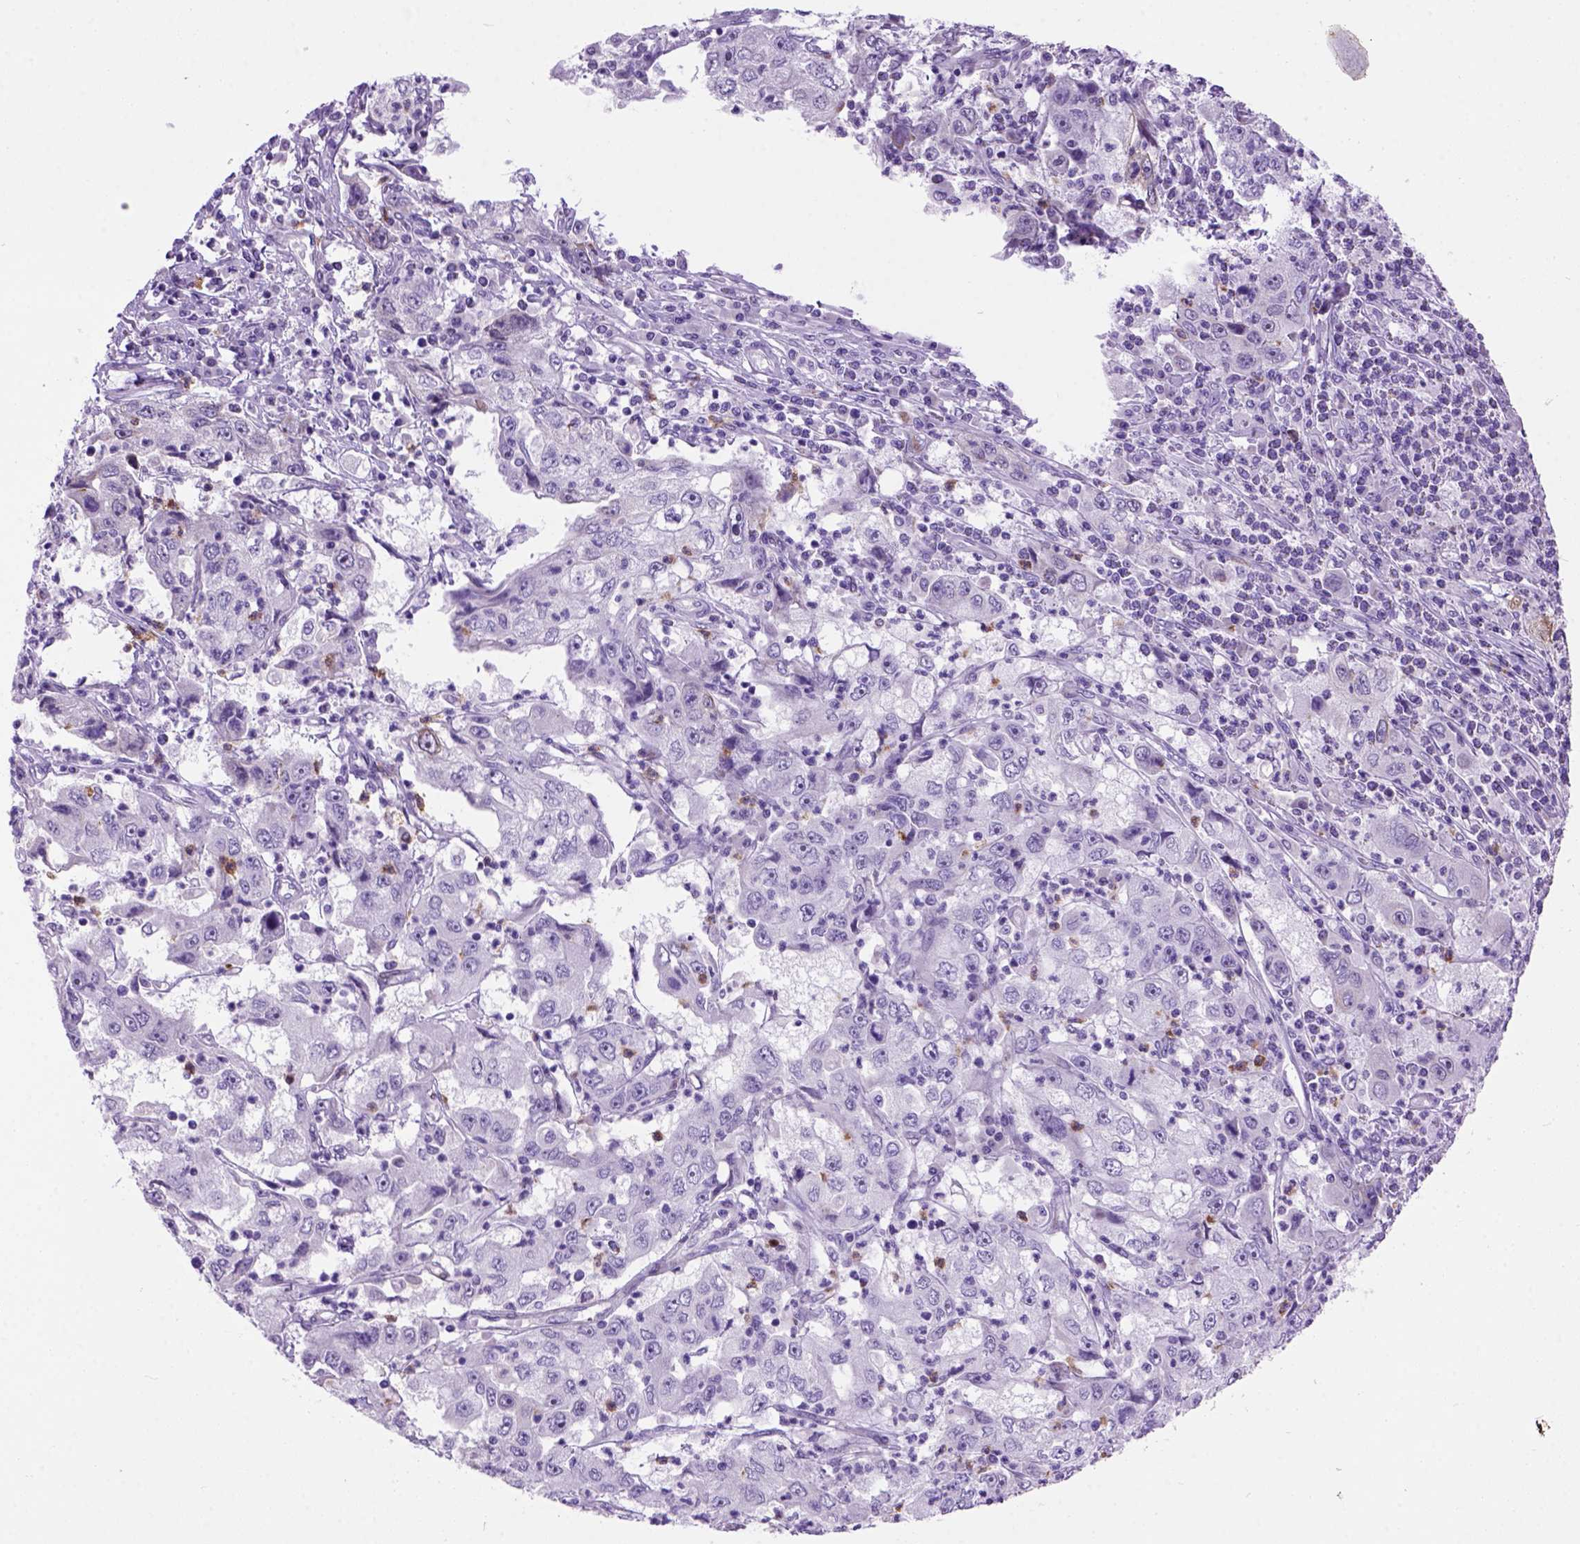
{"staining": {"intensity": "moderate", "quantity": "<25%", "location": "nuclear"}, "tissue": "cervical cancer", "cell_type": "Tumor cells", "image_type": "cancer", "snomed": [{"axis": "morphology", "description": "Squamous cell carcinoma, NOS"}, {"axis": "topography", "description": "Cervix"}], "caption": "This photomicrograph exhibits cervical squamous cell carcinoma stained with immunohistochemistry to label a protein in brown. The nuclear of tumor cells show moderate positivity for the protein. Nuclei are counter-stained blue.", "gene": "MAPT", "patient": {"sex": "female", "age": 36}}